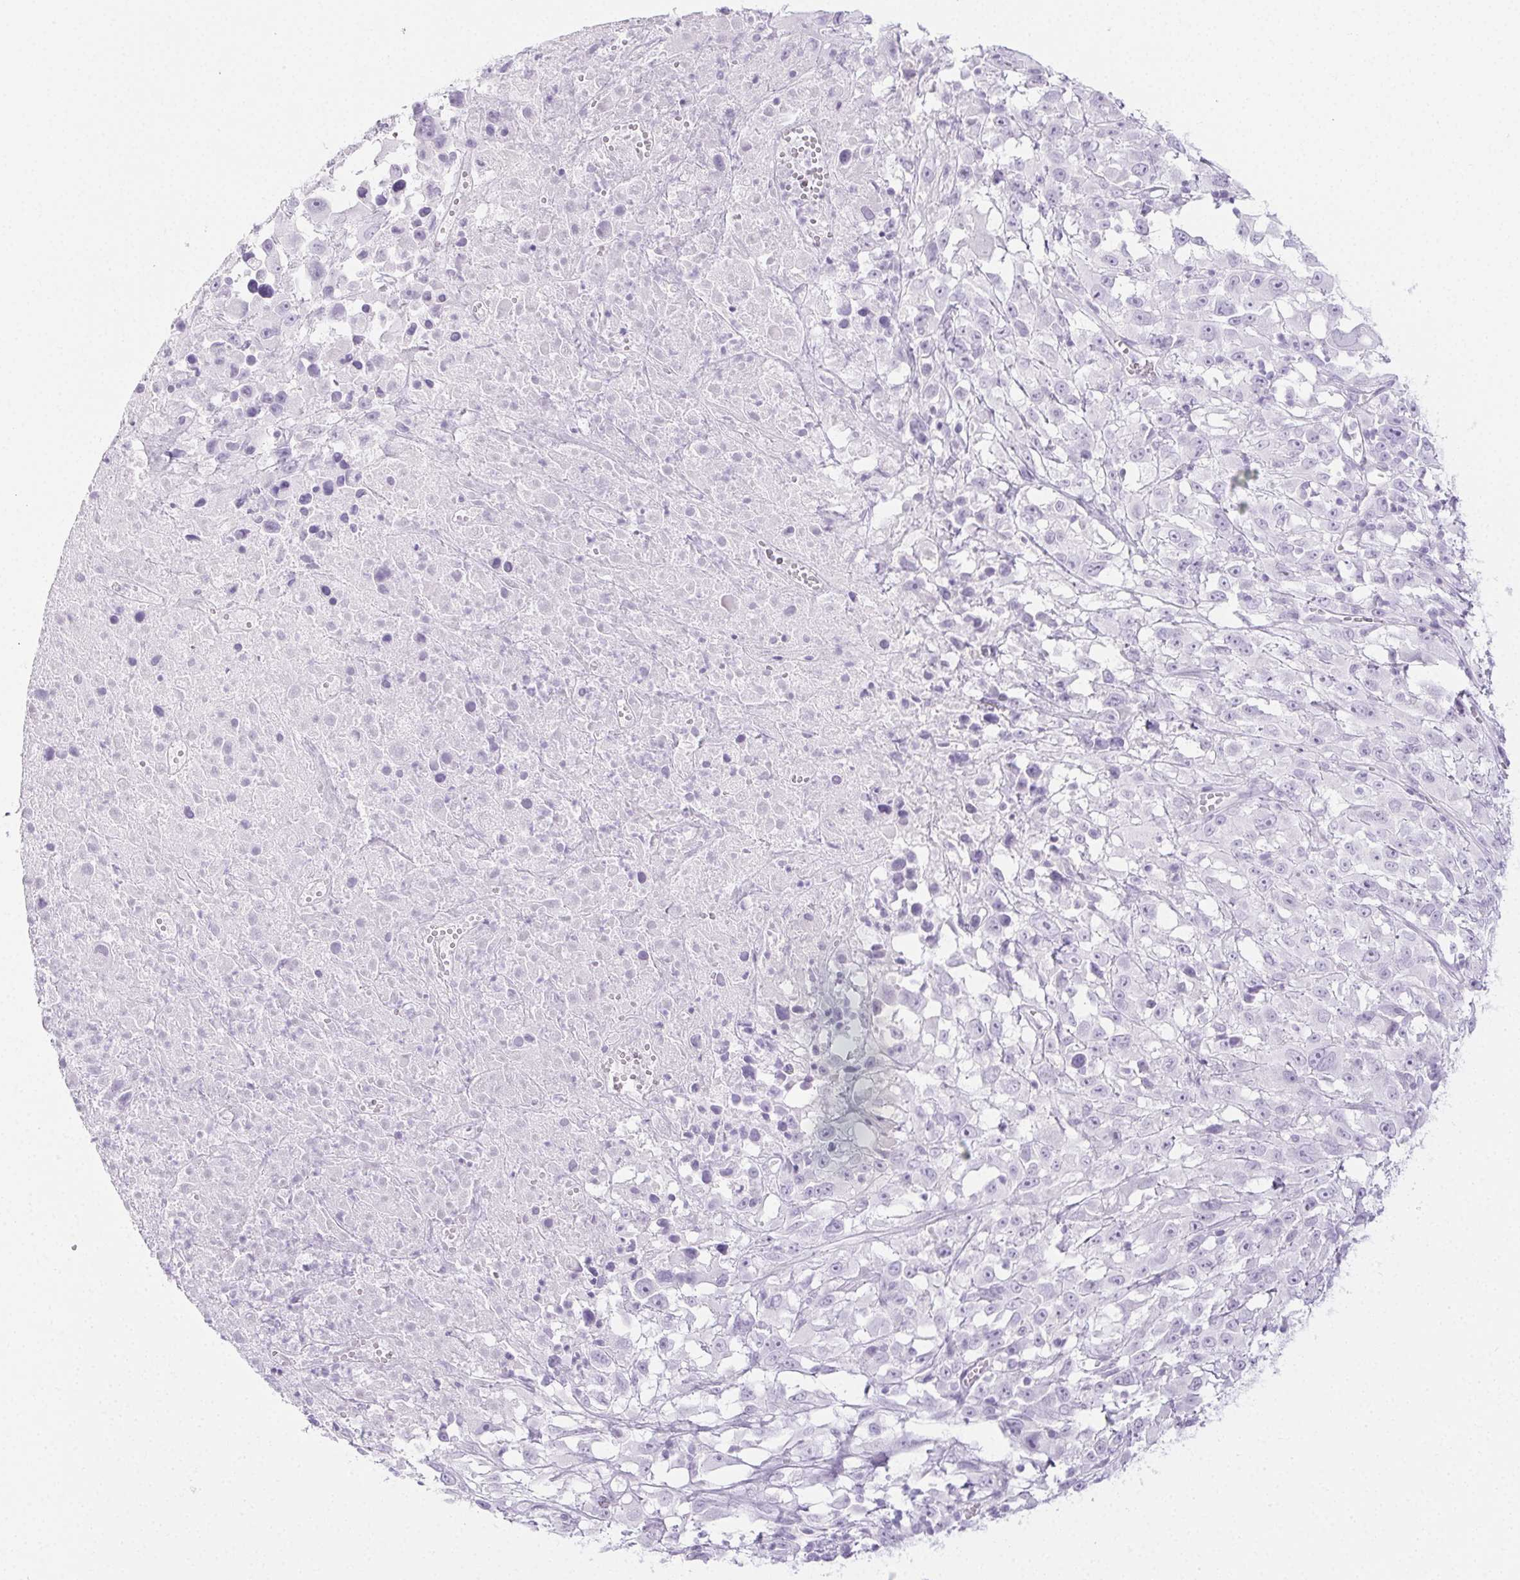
{"staining": {"intensity": "negative", "quantity": "none", "location": "none"}, "tissue": "melanoma", "cell_type": "Tumor cells", "image_type": "cancer", "snomed": [{"axis": "morphology", "description": "Malignant melanoma, Metastatic site"}, {"axis": "topography", "description": "Soft tissue"}], "caption": "High magnification brightfield microscopy of melanoma stained with DAB (3,3'-diaminobenzidine) (brown) and counterstained with hematoxylin (blue): tumor cells show no significant expression.", "gene": "PI3", "patient": {"sex": "male", "age": 50}}